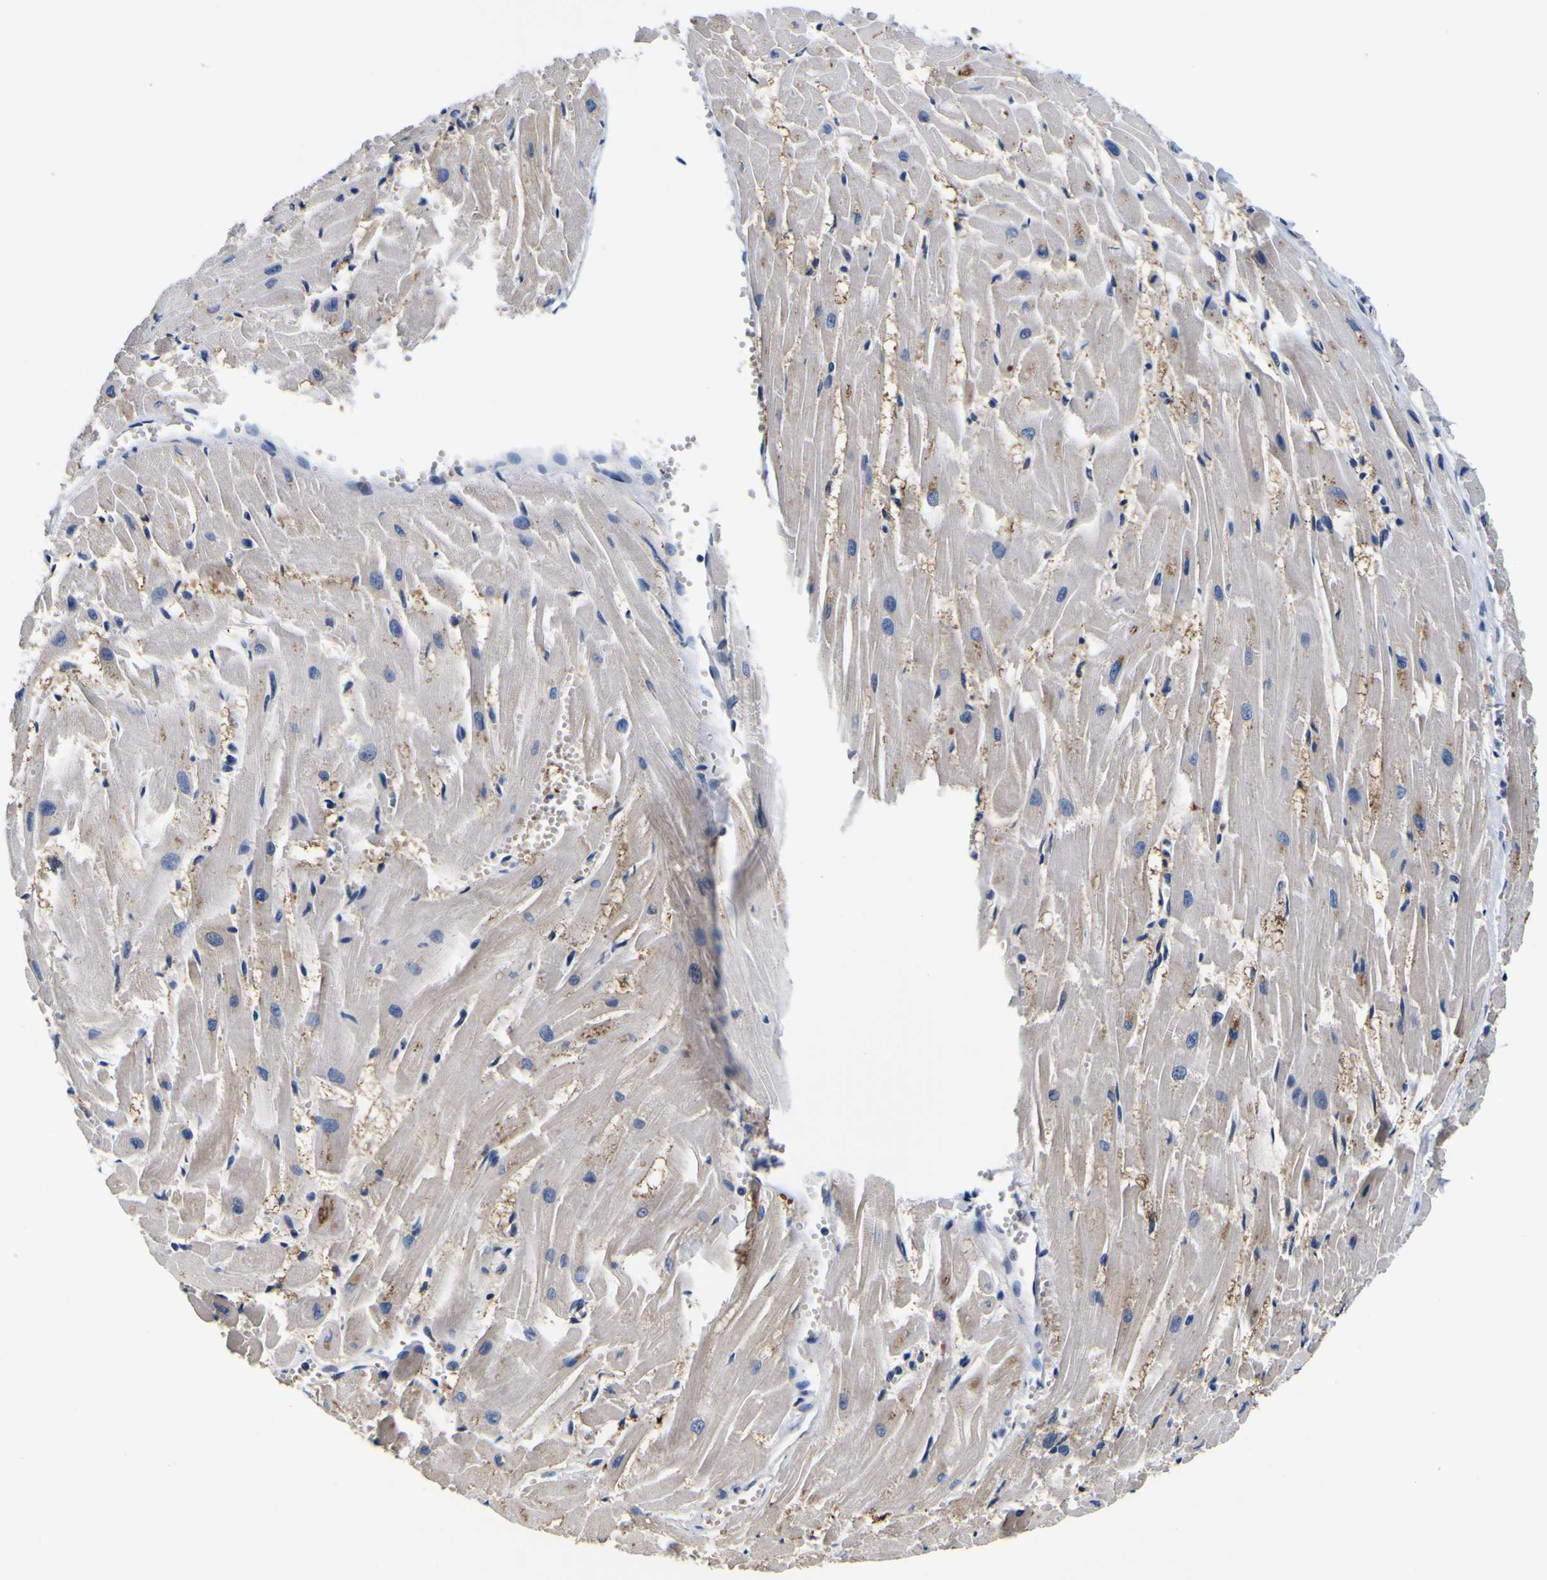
{"staining": {"intensity": "weak", "quantity": ">75%", "location": "cytoplasmic/membranous"}, "tissue": "heart muscle", "cell_type": "Cardiomyocytes", "image_type": "normal", "snomed": [{"axis": "morphology", "description": "Normal tissue, NOS"}, {"axis": "topography", "description": "Heart"}], "caption": "A low amount of weak cytoplasmic/membranous expression is appreciated in approximately >75% of cardiomyocytes in normal heart muscle.", "gene": "CUL4B", "patient": {"sex": "female", "age": 19}}